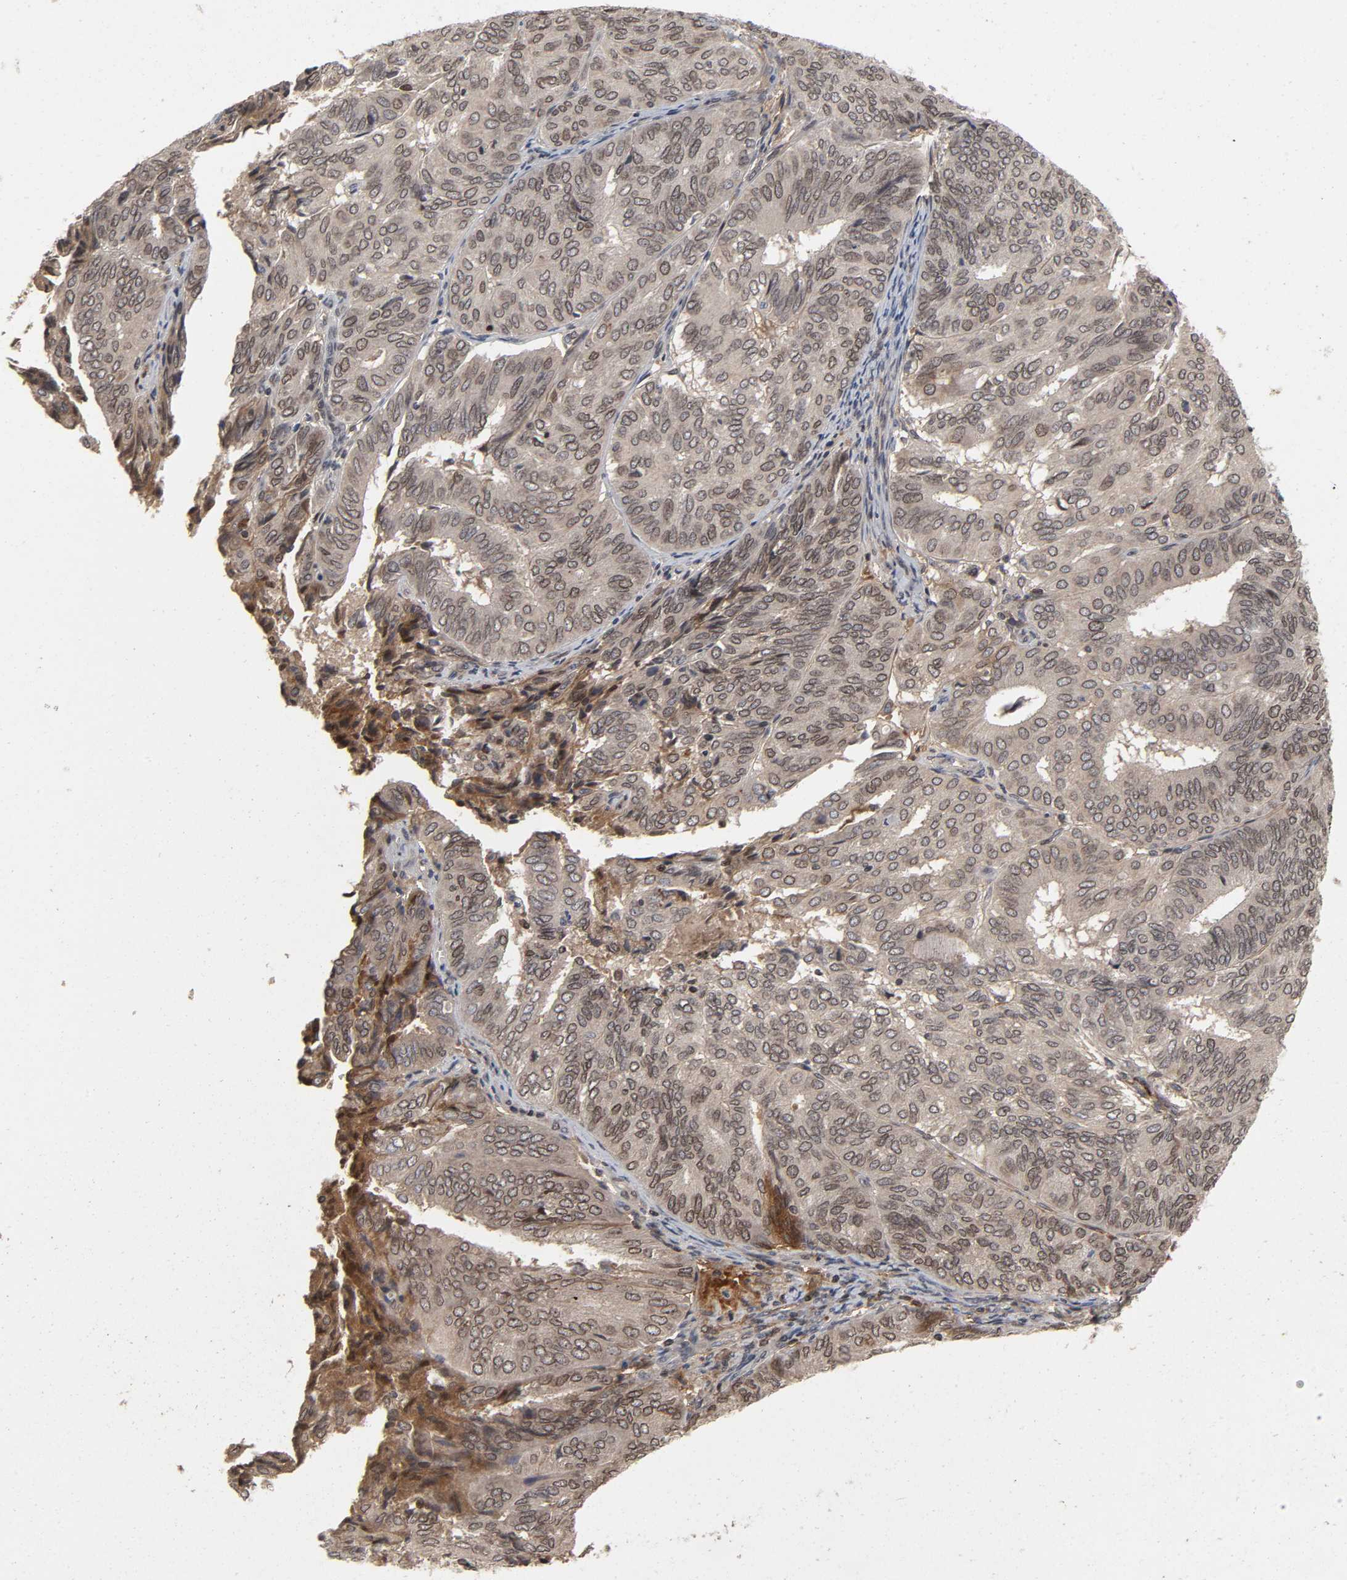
{"staining": {"intensity": "moderate", "quantity": ">75%", "location": "cytoplasmic/membranous,nuclear"}, "tissue": "endometrial cancer", "cell_type": "Tumor cells", "image_type": "cancer", "snomed": [{"axis": "morphology", "description": "Adenocarcinoma, NOS"}, {"axis": "topography", "description": "Uterus"}], "caption": "High-magnification brightfield microscopy of endometrial cancer stained with DAB (brown) and counterstained with hematoxylin (blue). tumor cells exhibit moderate cytoplasmic/membranous and nuclear staining is identified in approximately>75% of cells.", "gene": "CPN2", "patient": {"sex": "female", "age": 60}}